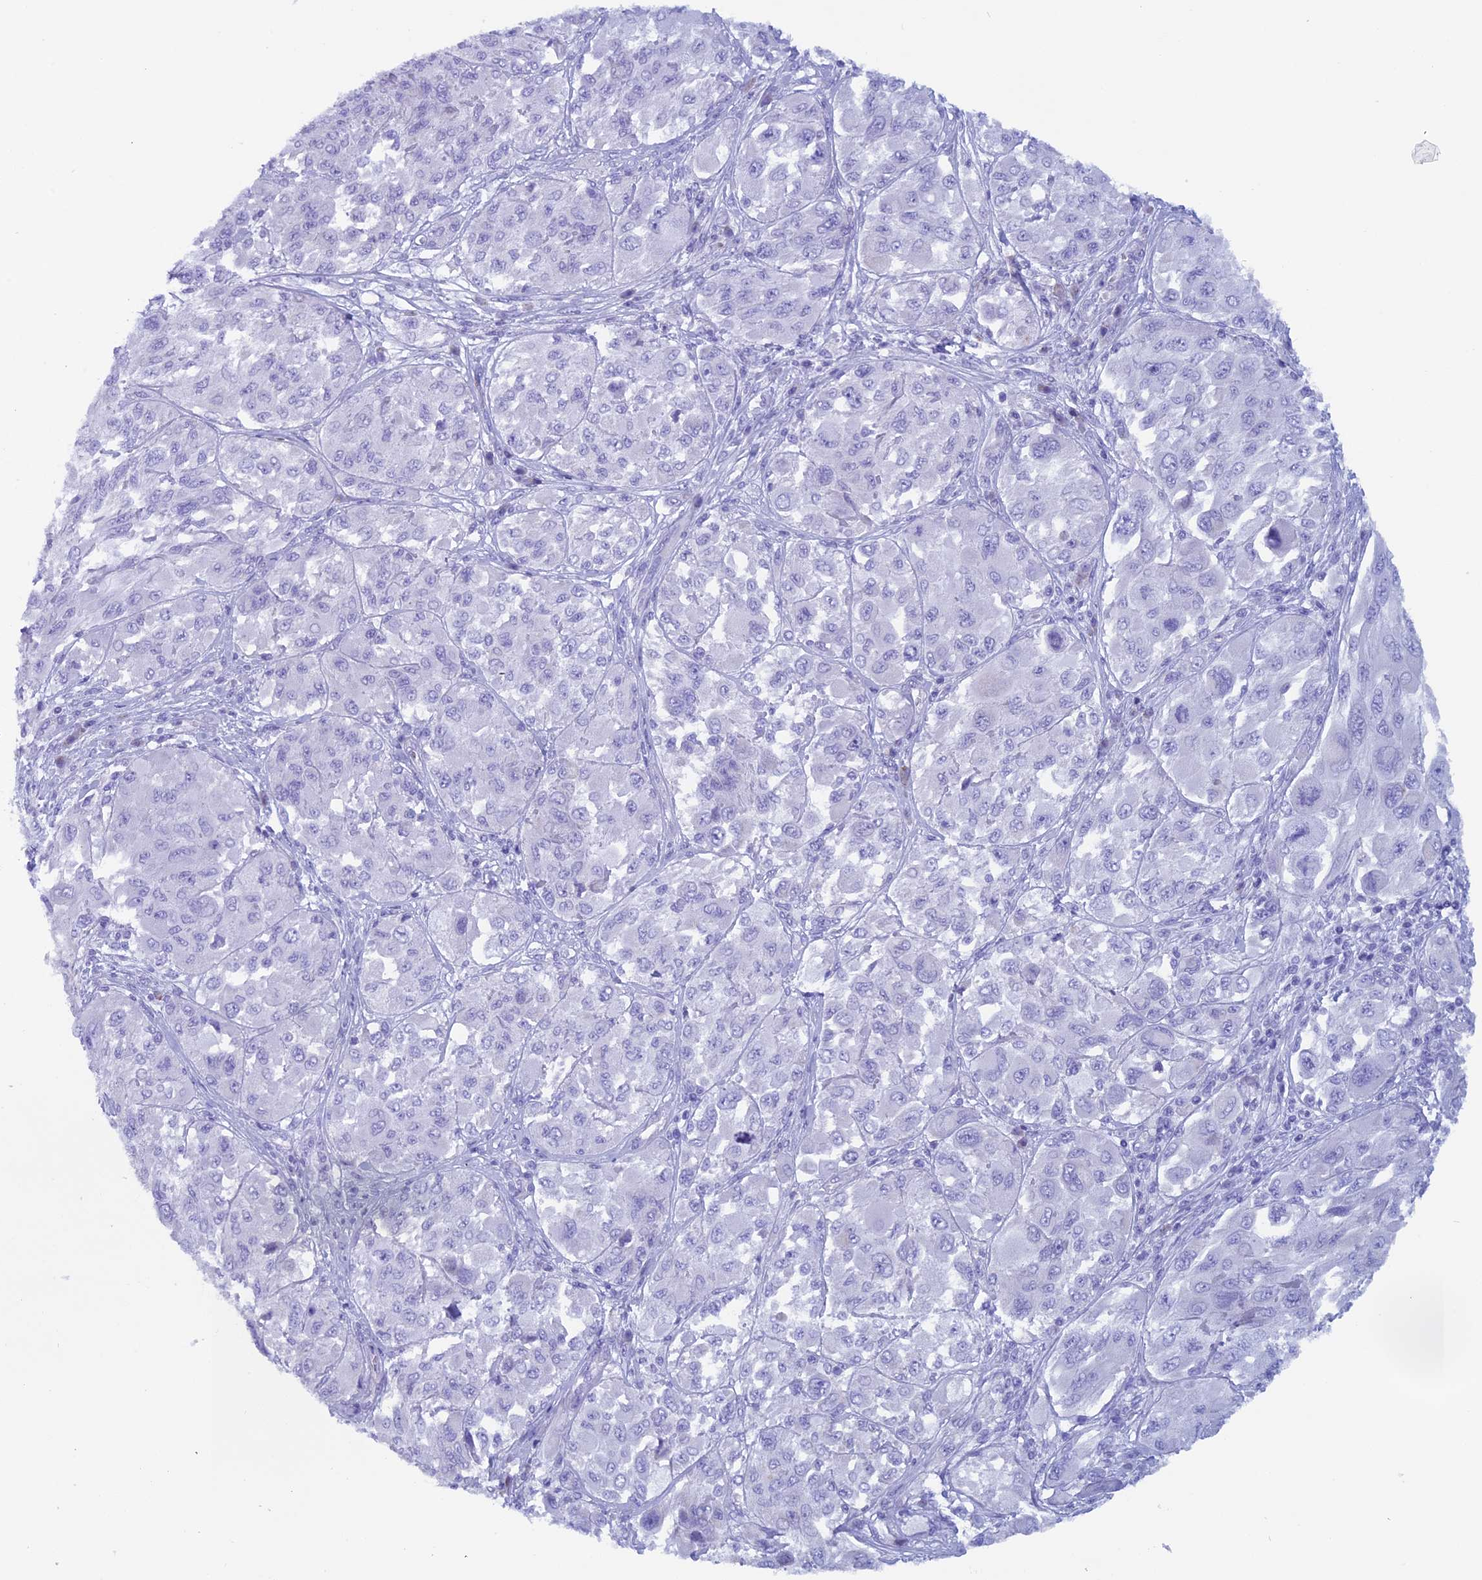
{"staining": {"intensity": "negative", "quantity": "none", "location": "none"}, "tissue": "melanoma", "cell_type": "Tumor cells", "image_type": "cancer", "snomed": [{"axis": "morphology", "description": "Malignant melanoma, NOS"}, {"axis": "topography", "description": "Skin"}], "caption": "This photomicrograph is of melanoma stained with IHC to label a protein in brown with the nuclei are counter-stained blue. There is no positivity in tumor cells.", "gene": "ZNF563", "patient": {"sex": "female", "age": 91}}